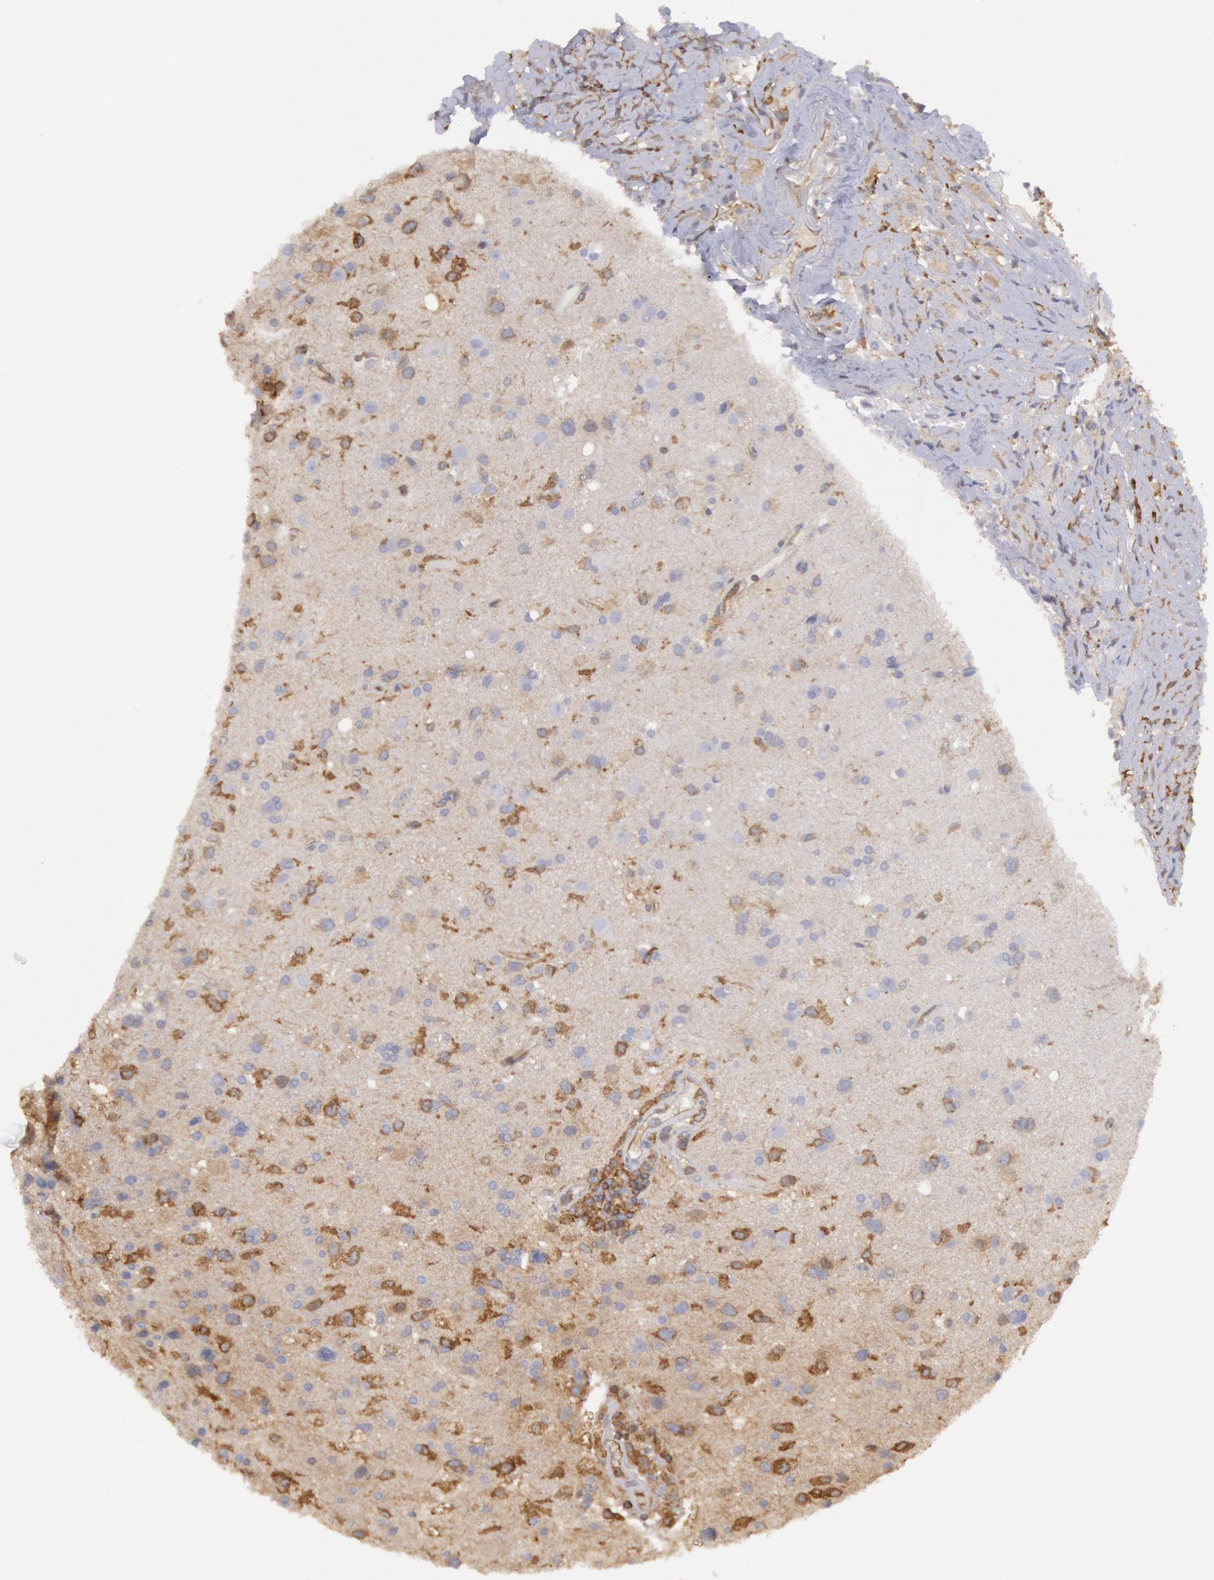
{"staining": {"intensity": "moderate", "quantity": "<25%", "location": "cytoplasmic/membranous"}, "tissue": "glioma", "cell_type": "Tumor cells", "image_type": "cancer", "snomed": [{"axis": "morphology", "description": "Glioma, malignant, High grade"}, {"axis": "topography", "description": "Brain"}], "caption": "A high-resolution photomicrograph shows immunohistochemistry staining of malignant glioma (high-grade), which shows moderate cytoplasmic/membranous positivity in approximately <25% of tumor cells.", "gene": "IKBKB", "patient": {"sex": "male", "age": 48}}